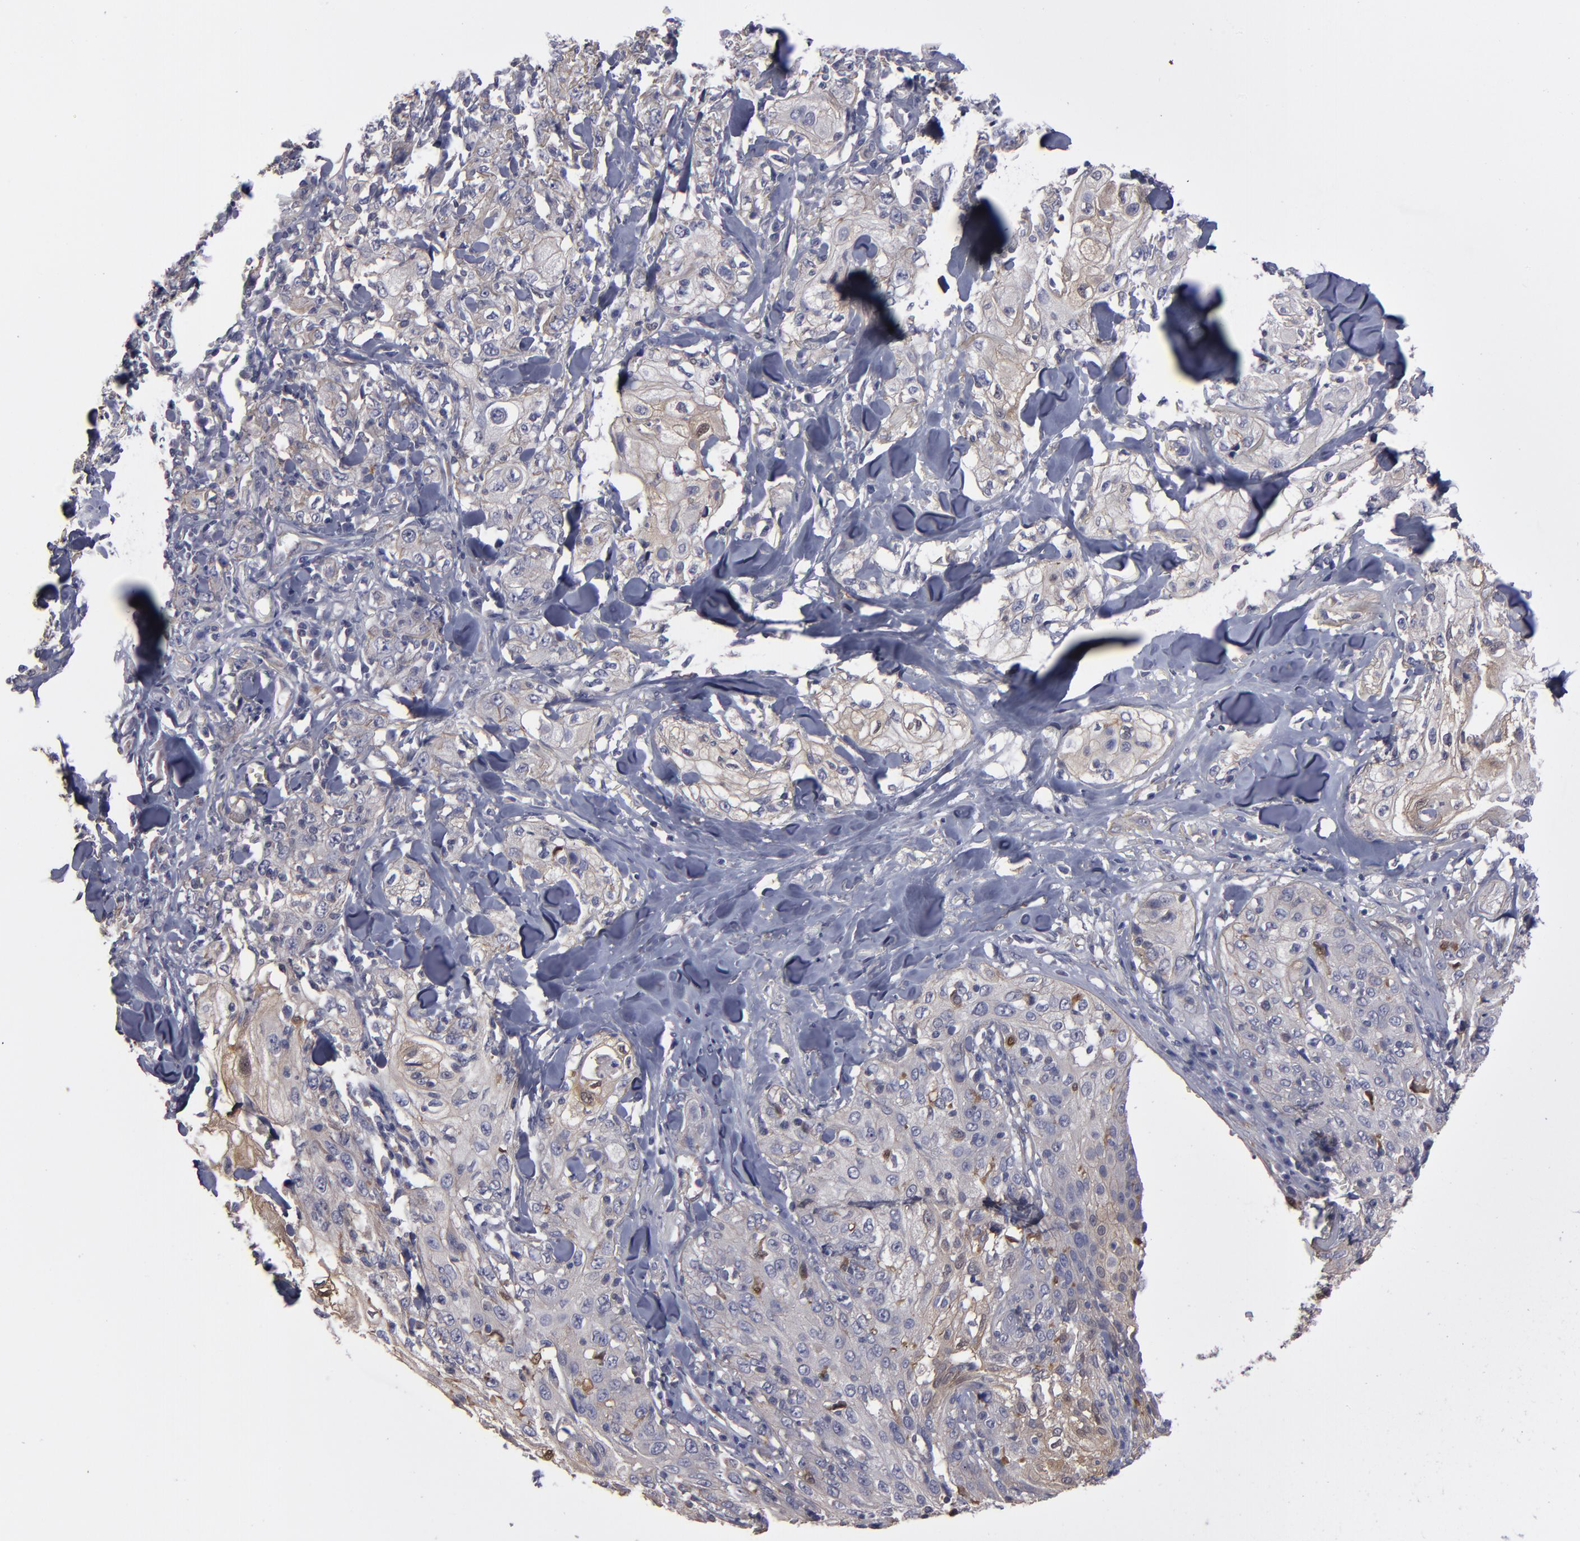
{"staining": {"intensity": "weak", "quantity": ">75%", "location": "cytoplasmic/membranous,nuclear"}, "tissue": "skin cancer", "cell_type": "Tumor cells", "image_type": "cancer", "snomed": [{"axis": "morphology", "description": "Squamous cell carcinoma, NOS"}, {"axis": "topography", "description": "Skin"}], "caption": "DAB (3,3'-diaminobenzidine) immunohistochemical staining of human squamous cell carcinoma (skin) shows weak cytoplasmic/membranous and nuclear protein positivity in approximately >75% of tumor cells.", "gene": "NDRG2", "patient": {"sex": "male", "age": 65}}